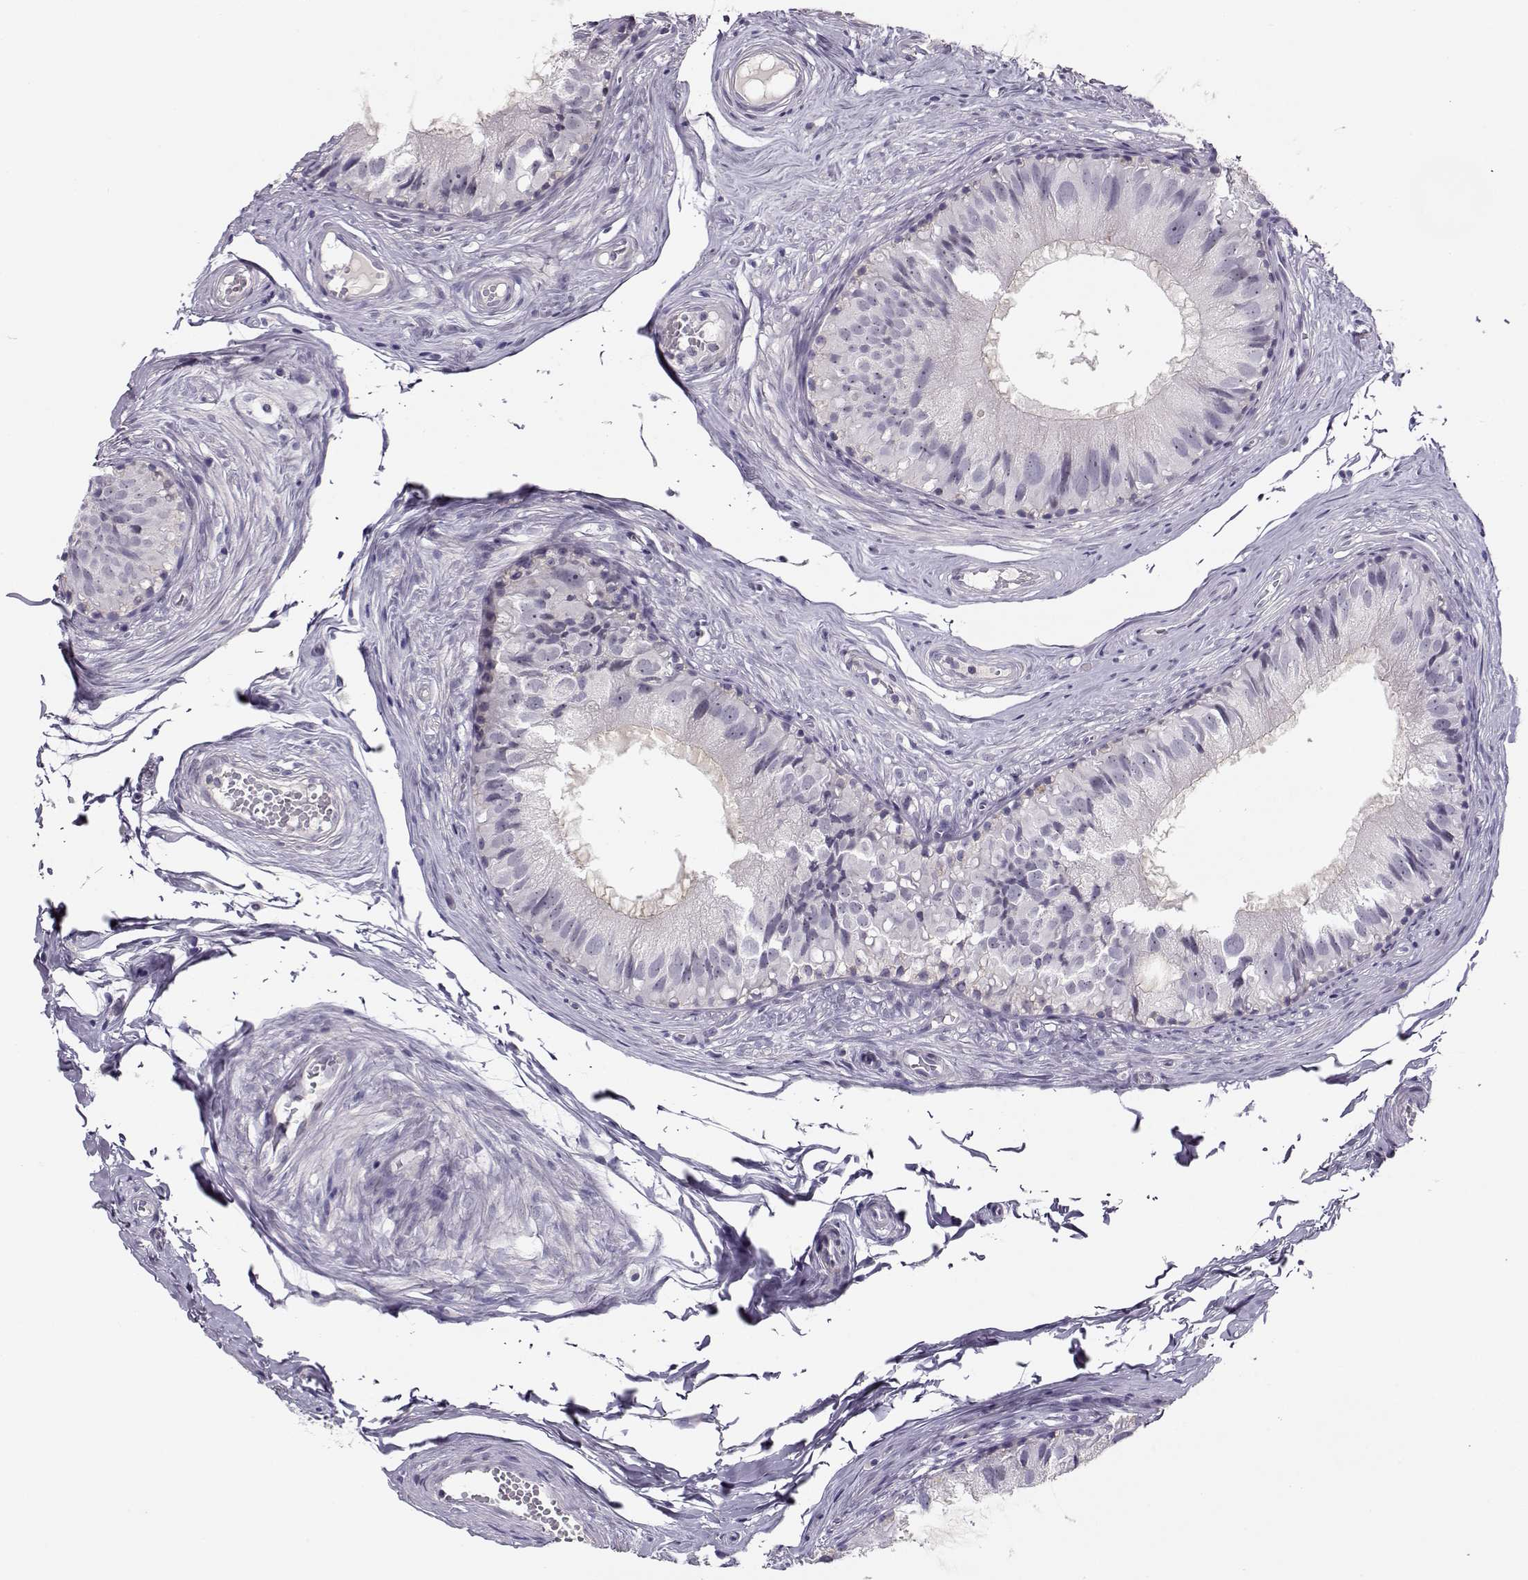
{"staining": {"intensity": "negative", "quantity": "none", "location": "none"}, "tissue": "epididymis", "cell_type": "Glandular cells", "image_type": "normal", "snomed": [{"axis": "morphology", "description": "Normal tissue, NOS"}, {"axis": "topography", "description": "Epididymis"}], "caption": "Immunohistochemistry (IHC) of normal human epididymis reveals no positivity in glandular cells.", "gene": "CRX", "patient": {"sex": "male", "age": 45}}